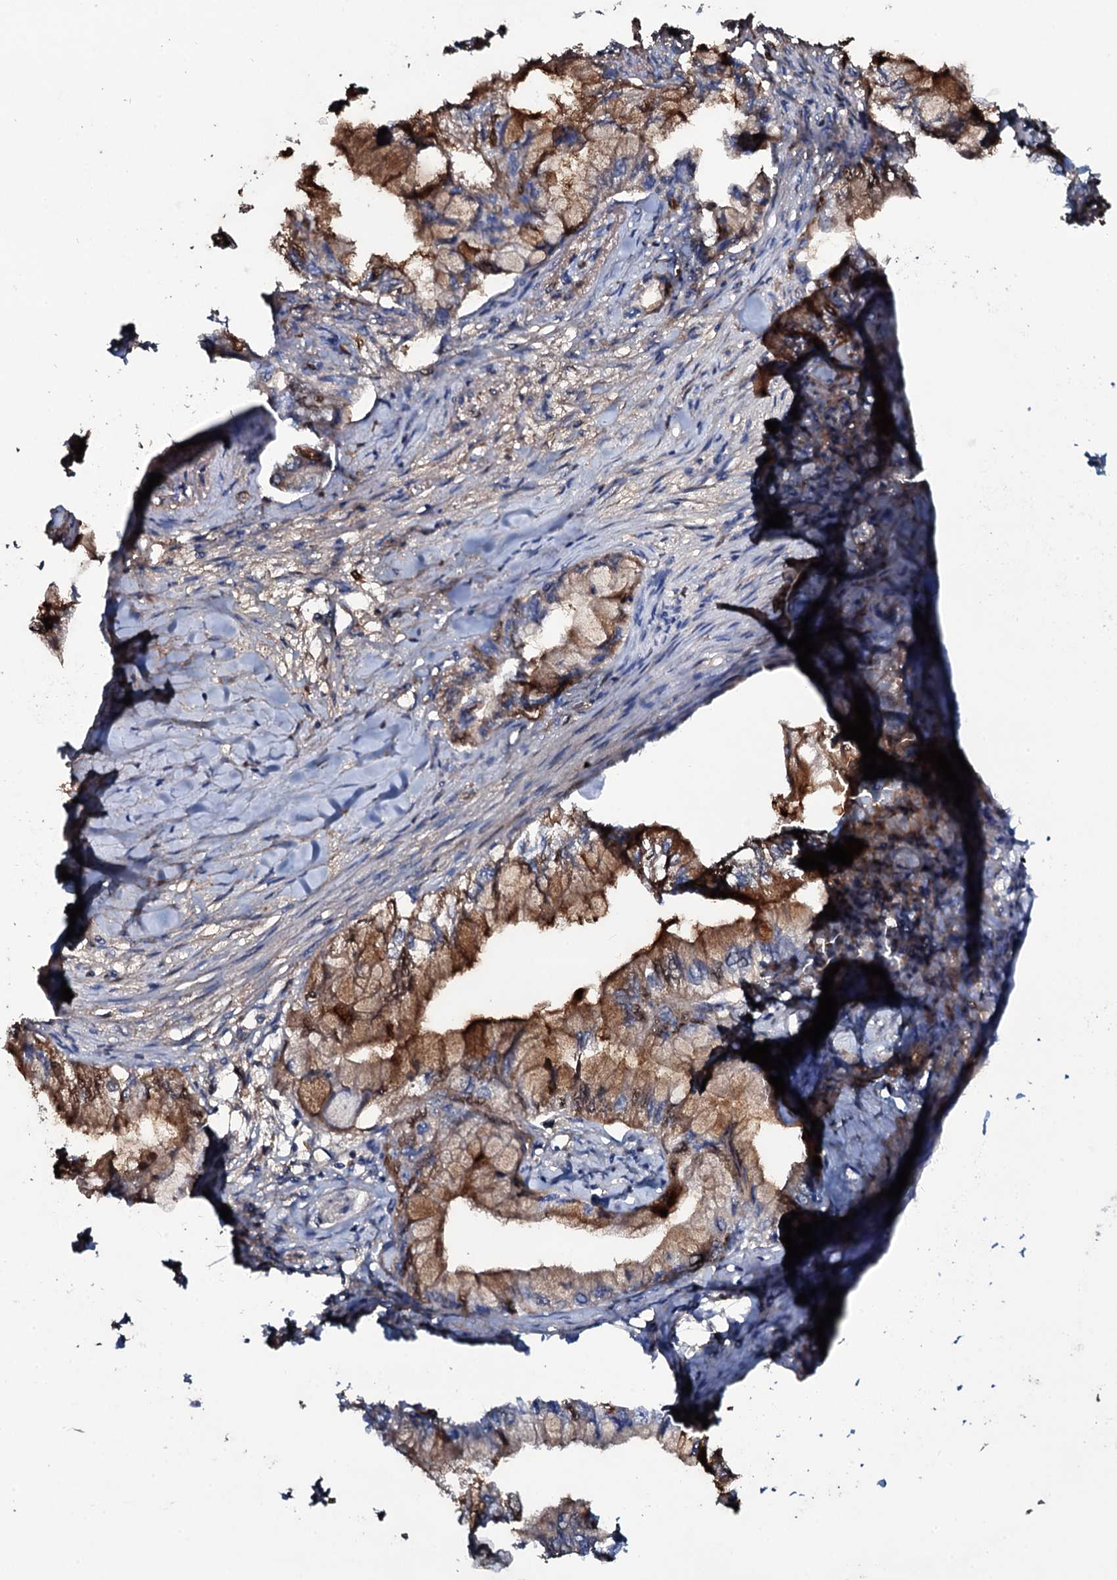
{"staining": {"intensity": "moderate", "quantity": ">75%", "location": "cytoplasmic/membranous"}, "tissue": "pancreatic cancer", "cell_type": "Tumor cells", "image_type": "cancer", "snomed": [{"axis": "morphology", "description": "Adenocarcinoma, NOS"}, {"axis": "topography", "description": "Pancreas"}], "caption": "The photomicrograph displays immunohistochemical staining of pancreatic cancer. There is moderate cytoplasmic/membranous positivity is identified in approximately >75% of tumor cells.", "gene": "EDN1", "patient": {"sex": "male", "age": 48}}